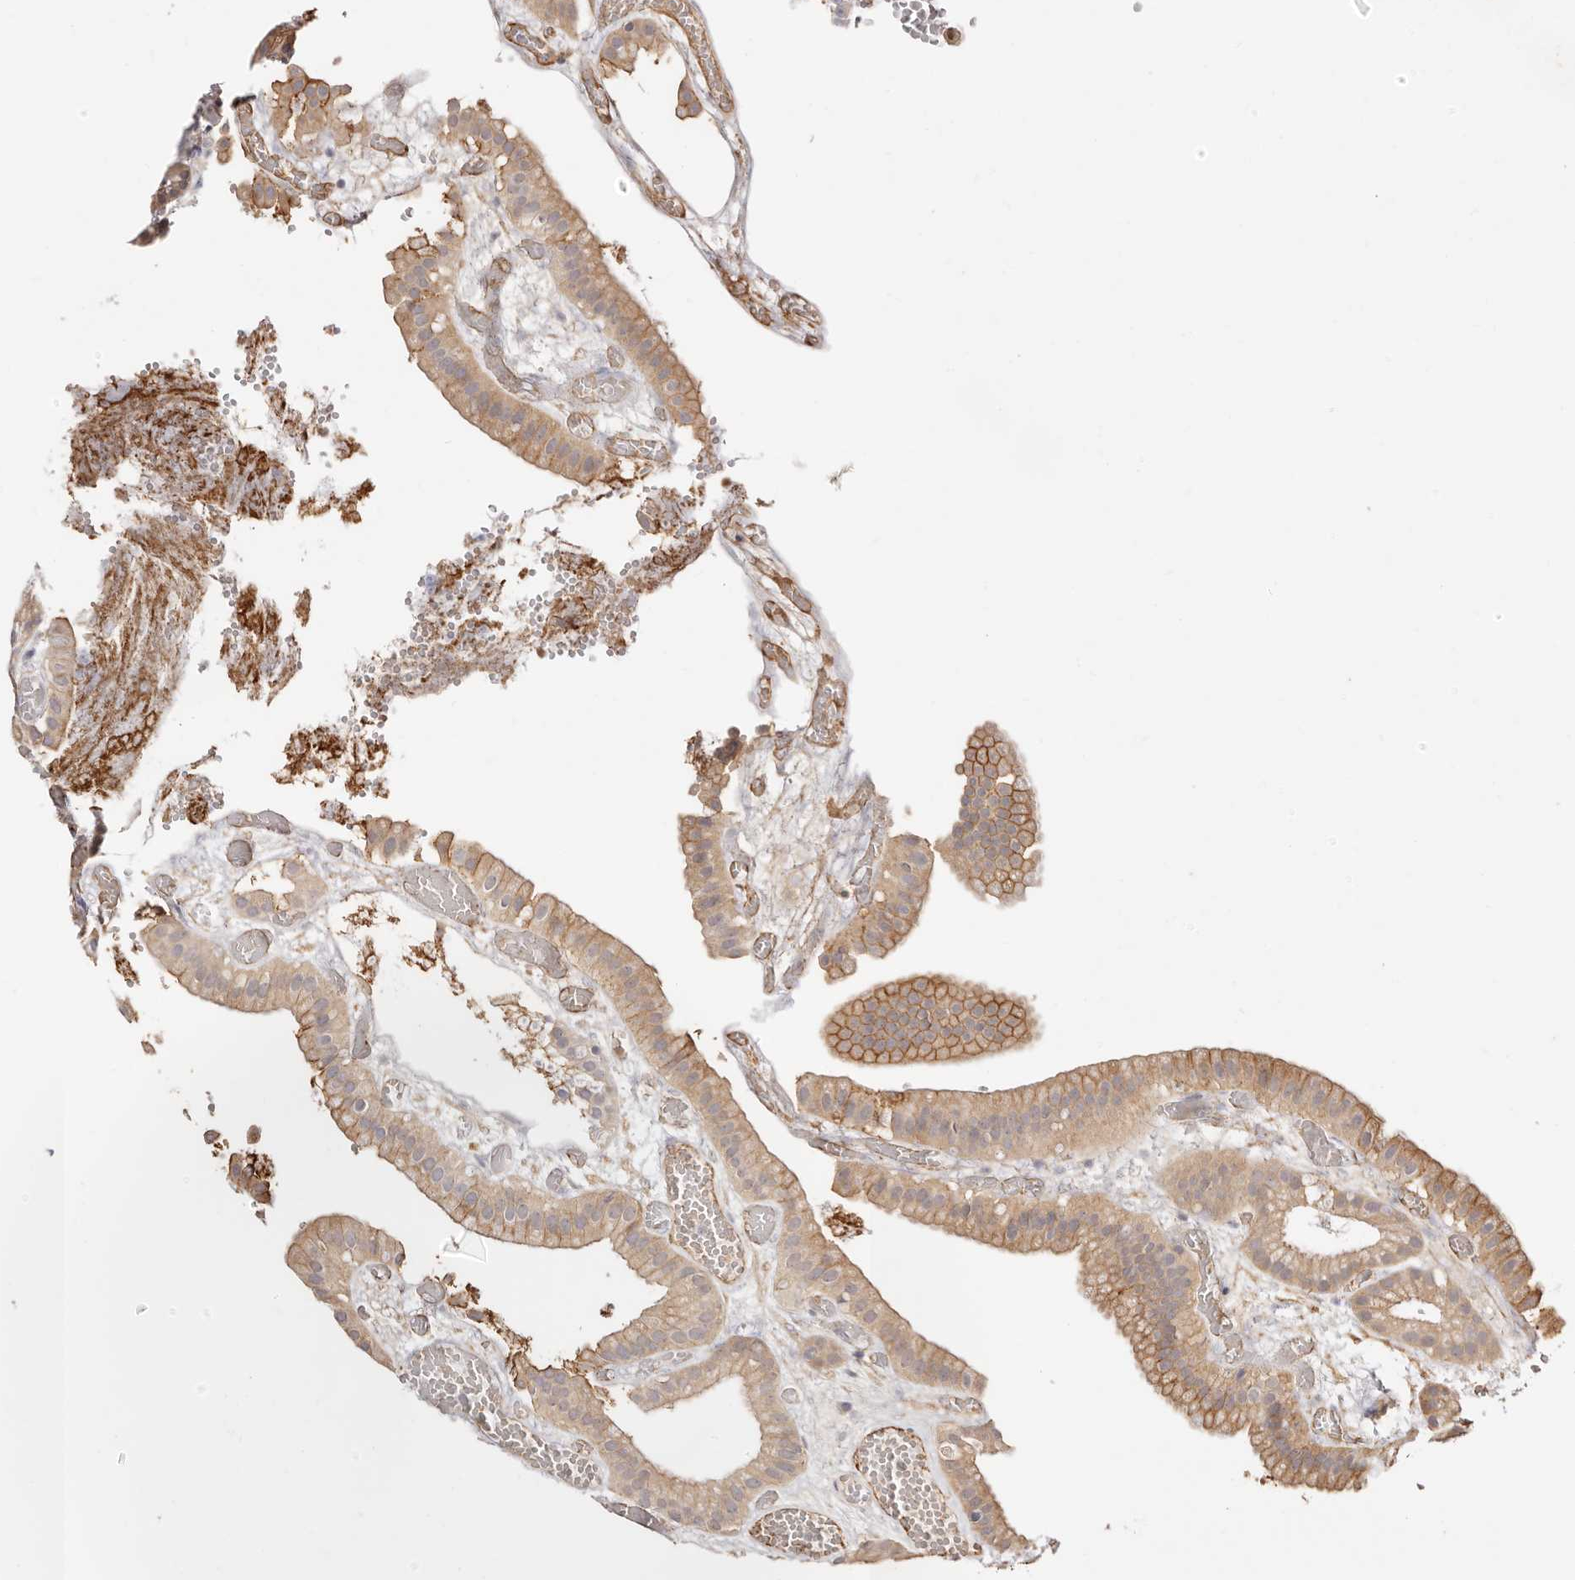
{"staining": {"intensity": "moderate", "quantity": "25%-75%", "location": "cytoplasmic/membranous"}, "tissue": "gallbladder", "cell_type": "Glandular cells", "image_type": "normal", "snomed": [{"axis": "morphology", "description": "Normal tissue, NOS"}, {"axis": "topography", "description": "Gallbladder"}], "caption": "High-magnification brightfield microscopy of unremarkable gallbladder stained with DAB (brown) and counterstained with hematoxylin (blue). glandular cells exhibit moderate cytoplasmic/membranous staining is identified in about25%-75% of cells. Nuclei are stained in blue.", "gene": "STAT5A", "patient": {"sex": "female", "age": 64}}